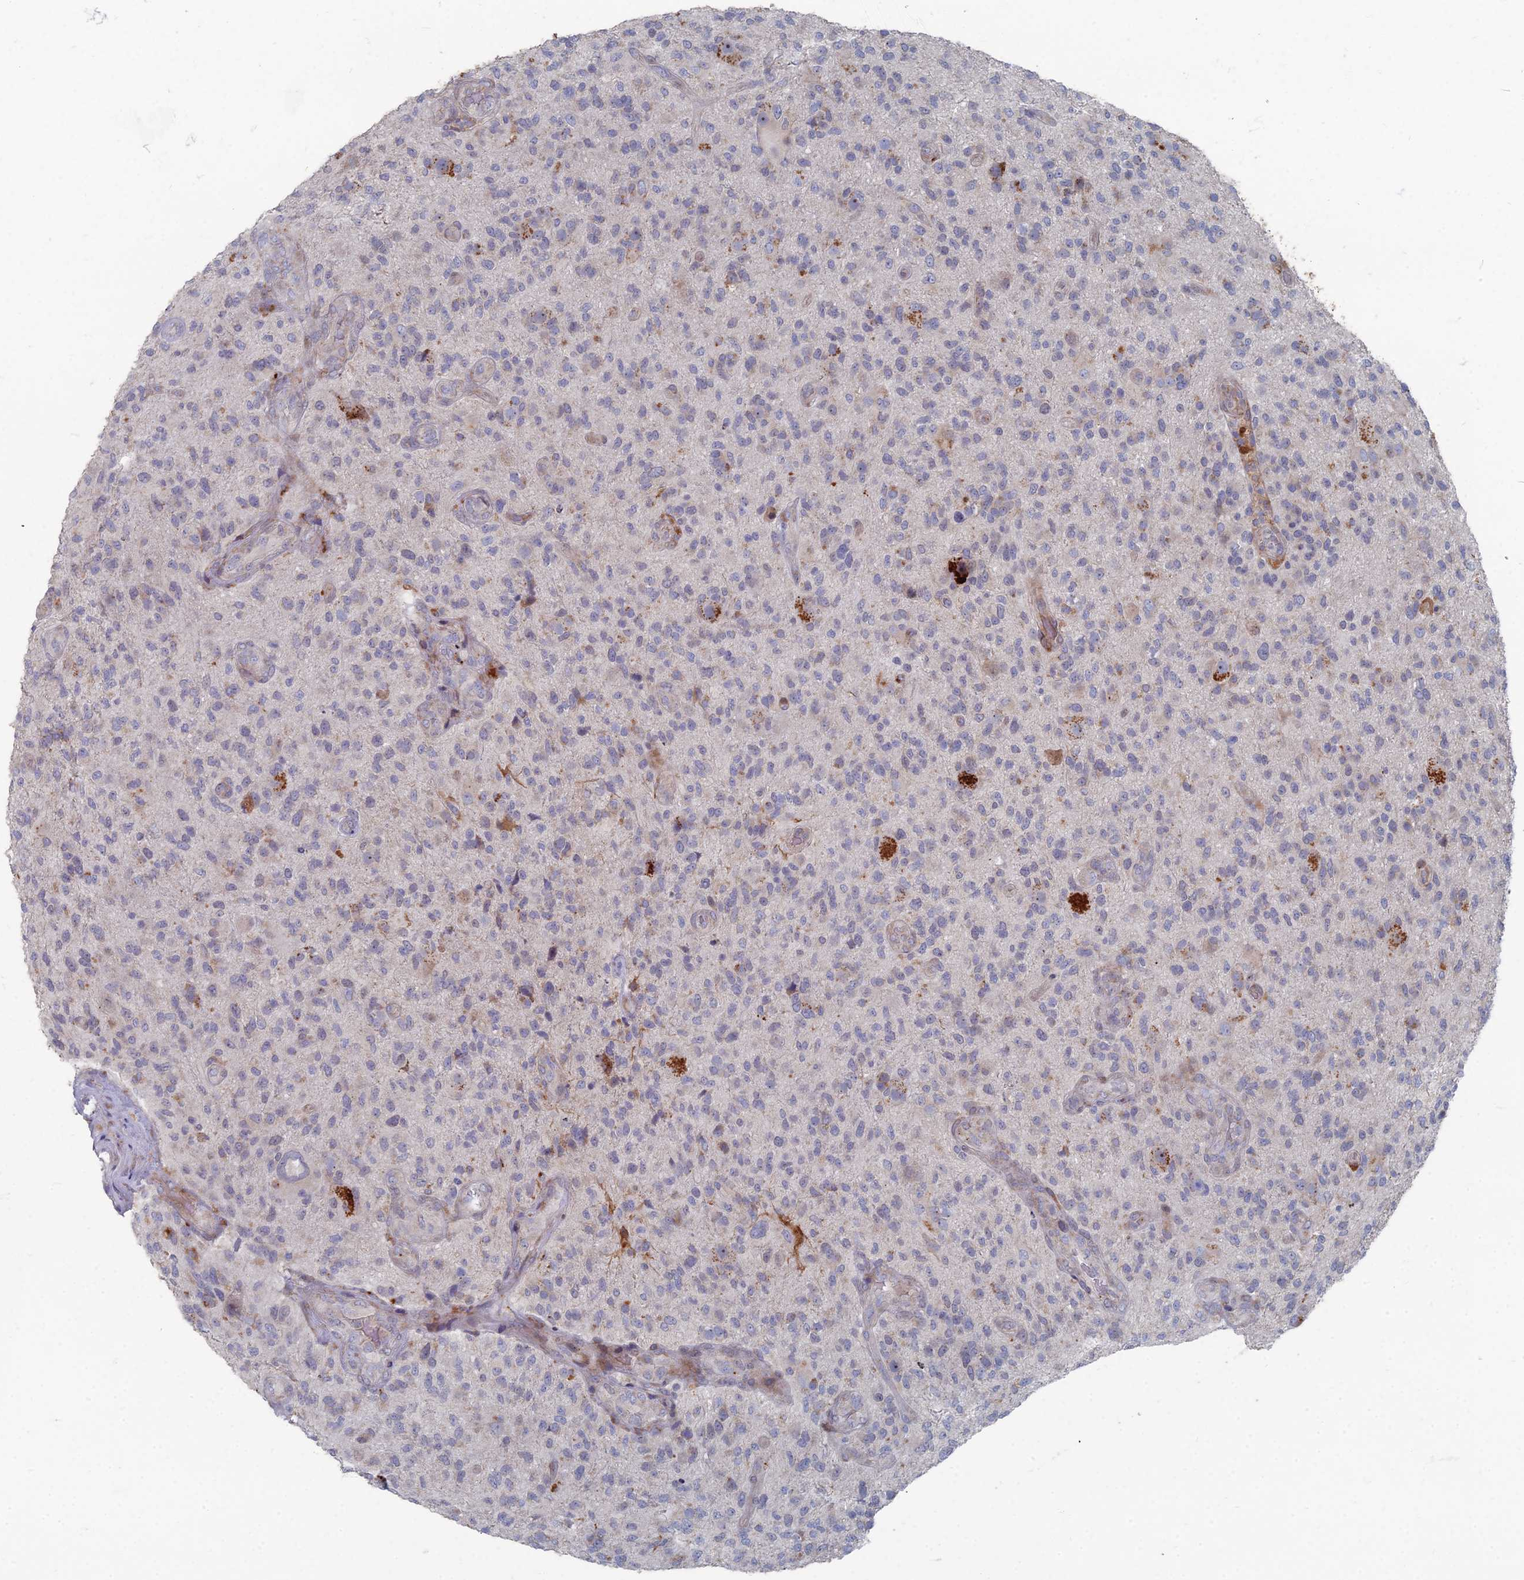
{"staining": {"intensity": "negative", "quantity": "none", "location": "none"}, "tissue": "glioma", "cell_type": "Tumor cells", "image_type": "cancer", "snomed": [{"axis": "morphology", "description": "Glioma, malignant, High grade"}, {"axis": "topography", "description": "Brain"}], "caption": "Human malignant glioma (high-grade) stained for a protein using immunohistochemistry reveals no expression in tumor cells.", "gene": "TMEM128", "patient": {"sex": "male", "age": 47}}